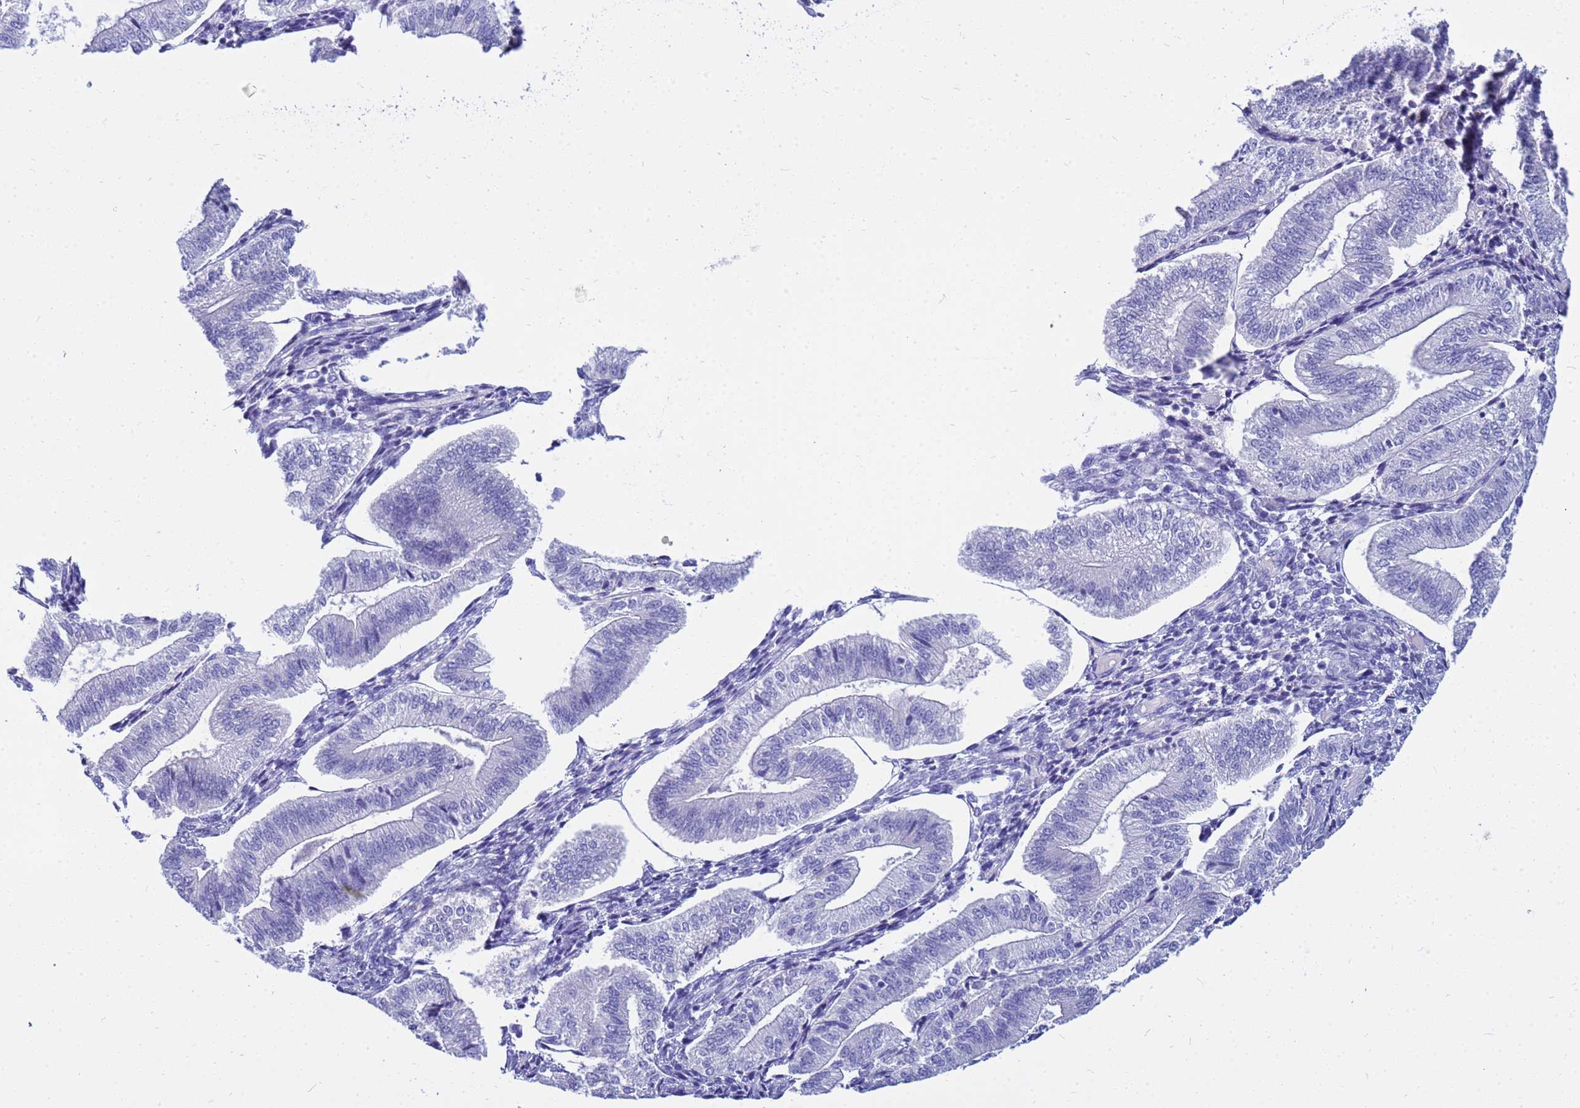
{"staining": {"intensity": "negative", "quantity": "none", "location": "none"}, "tissue": "endometrium", "cell_type": "Cells in endometrial stroma", "image_type": "normal", "snomed": [{"axis": "morphology", "description": "Normal tissue, NOS"}, {"axis": "topography", "description": "Endometrium"}], "caption": "Immunohistochemistry histopathology image of normal endometrium: endometrium stained with DAB (3,3'-diaminobenzidine) shows no significant protein expression in cells in endometrial stroma.", "gene": "SYCN", "patient": {"sex": "female", "age": 34}}